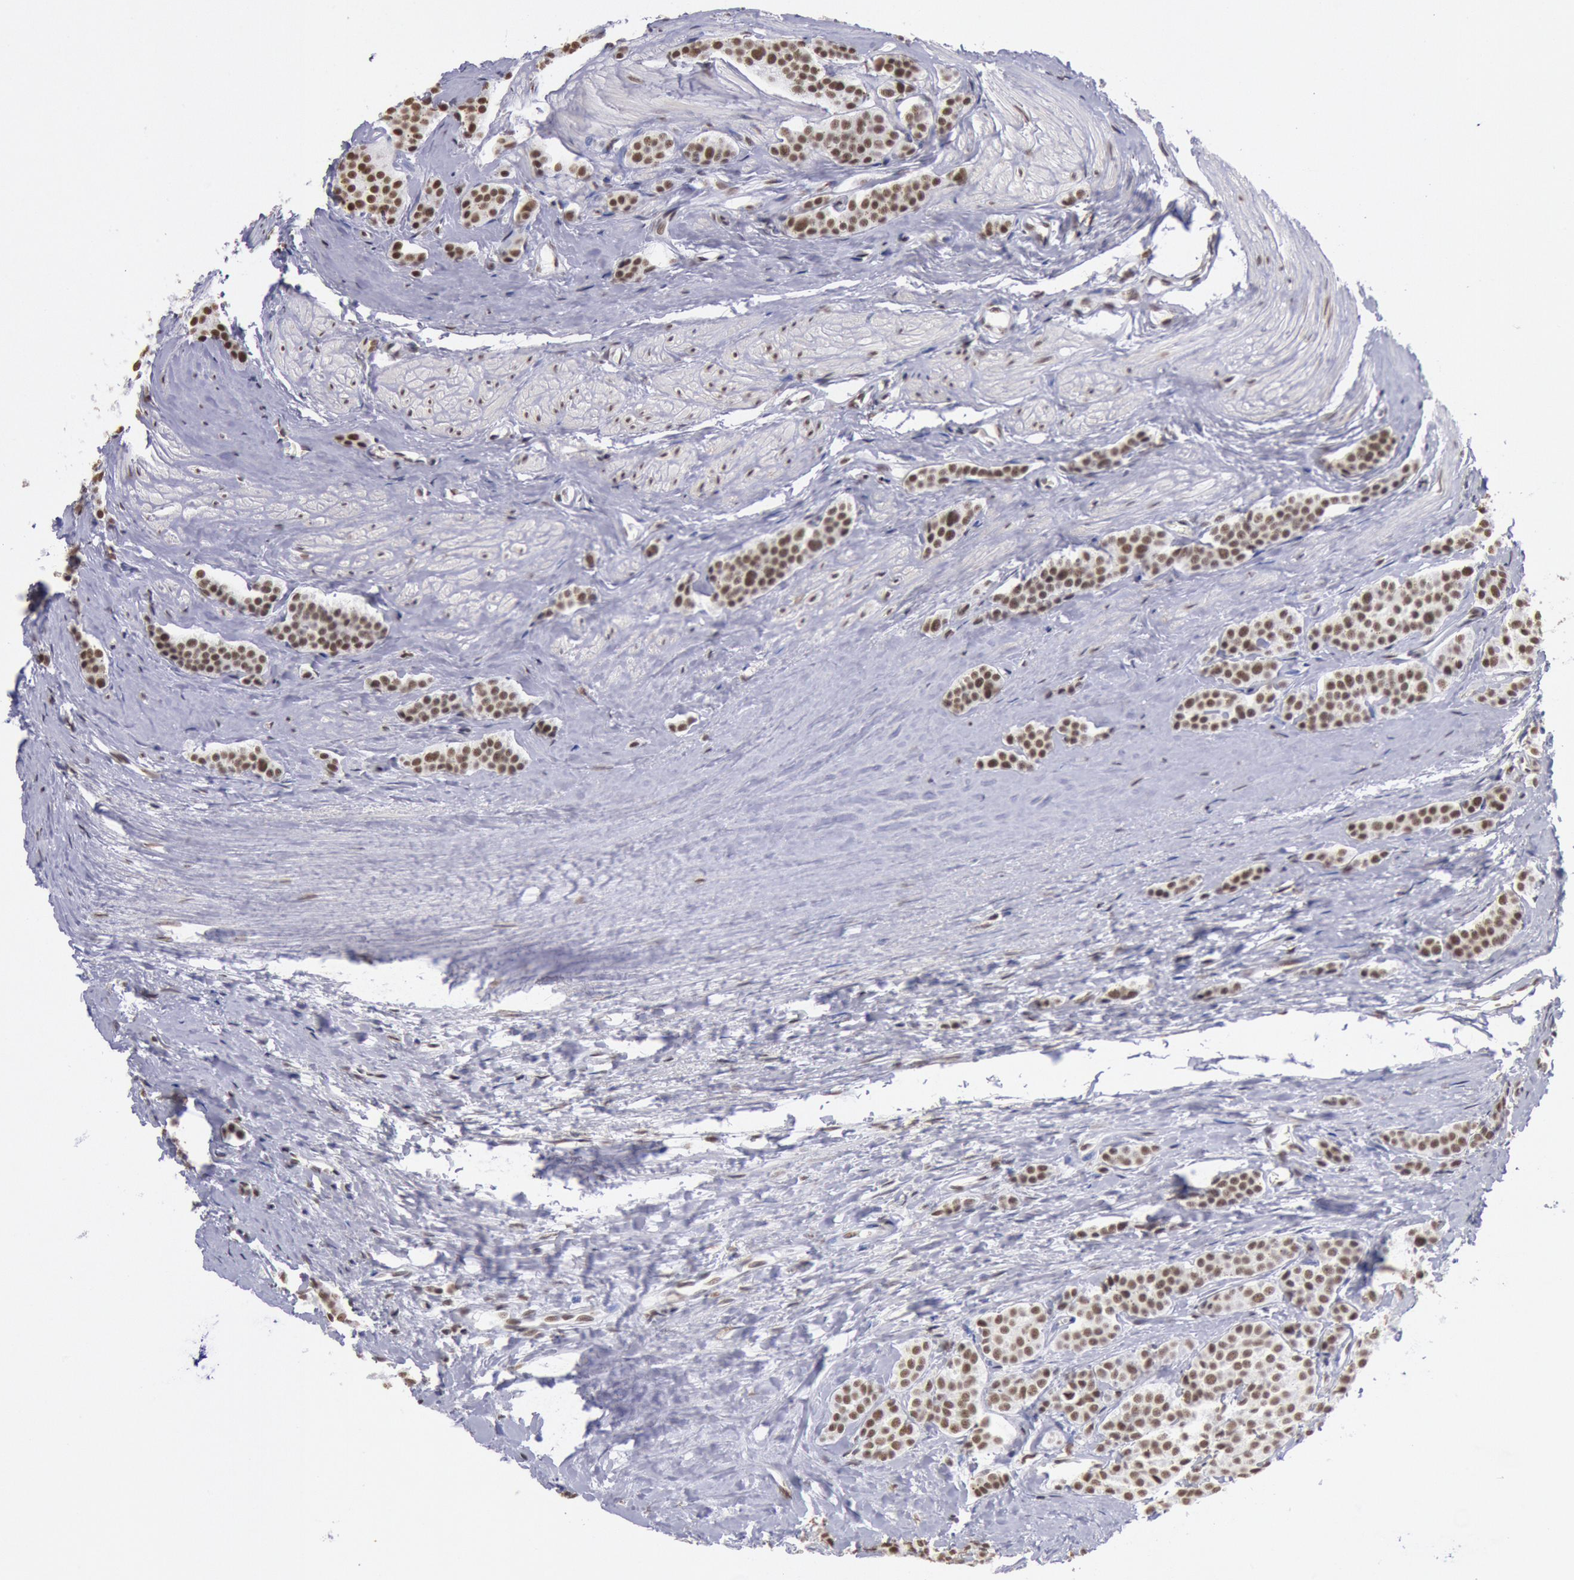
{"staining": {"intensity": "moderate", "quantity": ">75%", "location": "nuclear"}, "tissue": "carcinoid", "cell_type": "Tumor cells", "image_type": "cancer", "snomed": [{"axis": "morphology", "description": "Carcinoid, malignant, NOS"}, {"axis": "topography", "description": "Small intestine"}], "caption": "IHC (DAB (3,3'-diaminobenzidine)) staining of human carcinoid exhibits moderate nuclear protein positivity in approximately >75% of tumor cells.", "gene": "SNRPD3", "patient": {"sex": "male", "age": 60}}